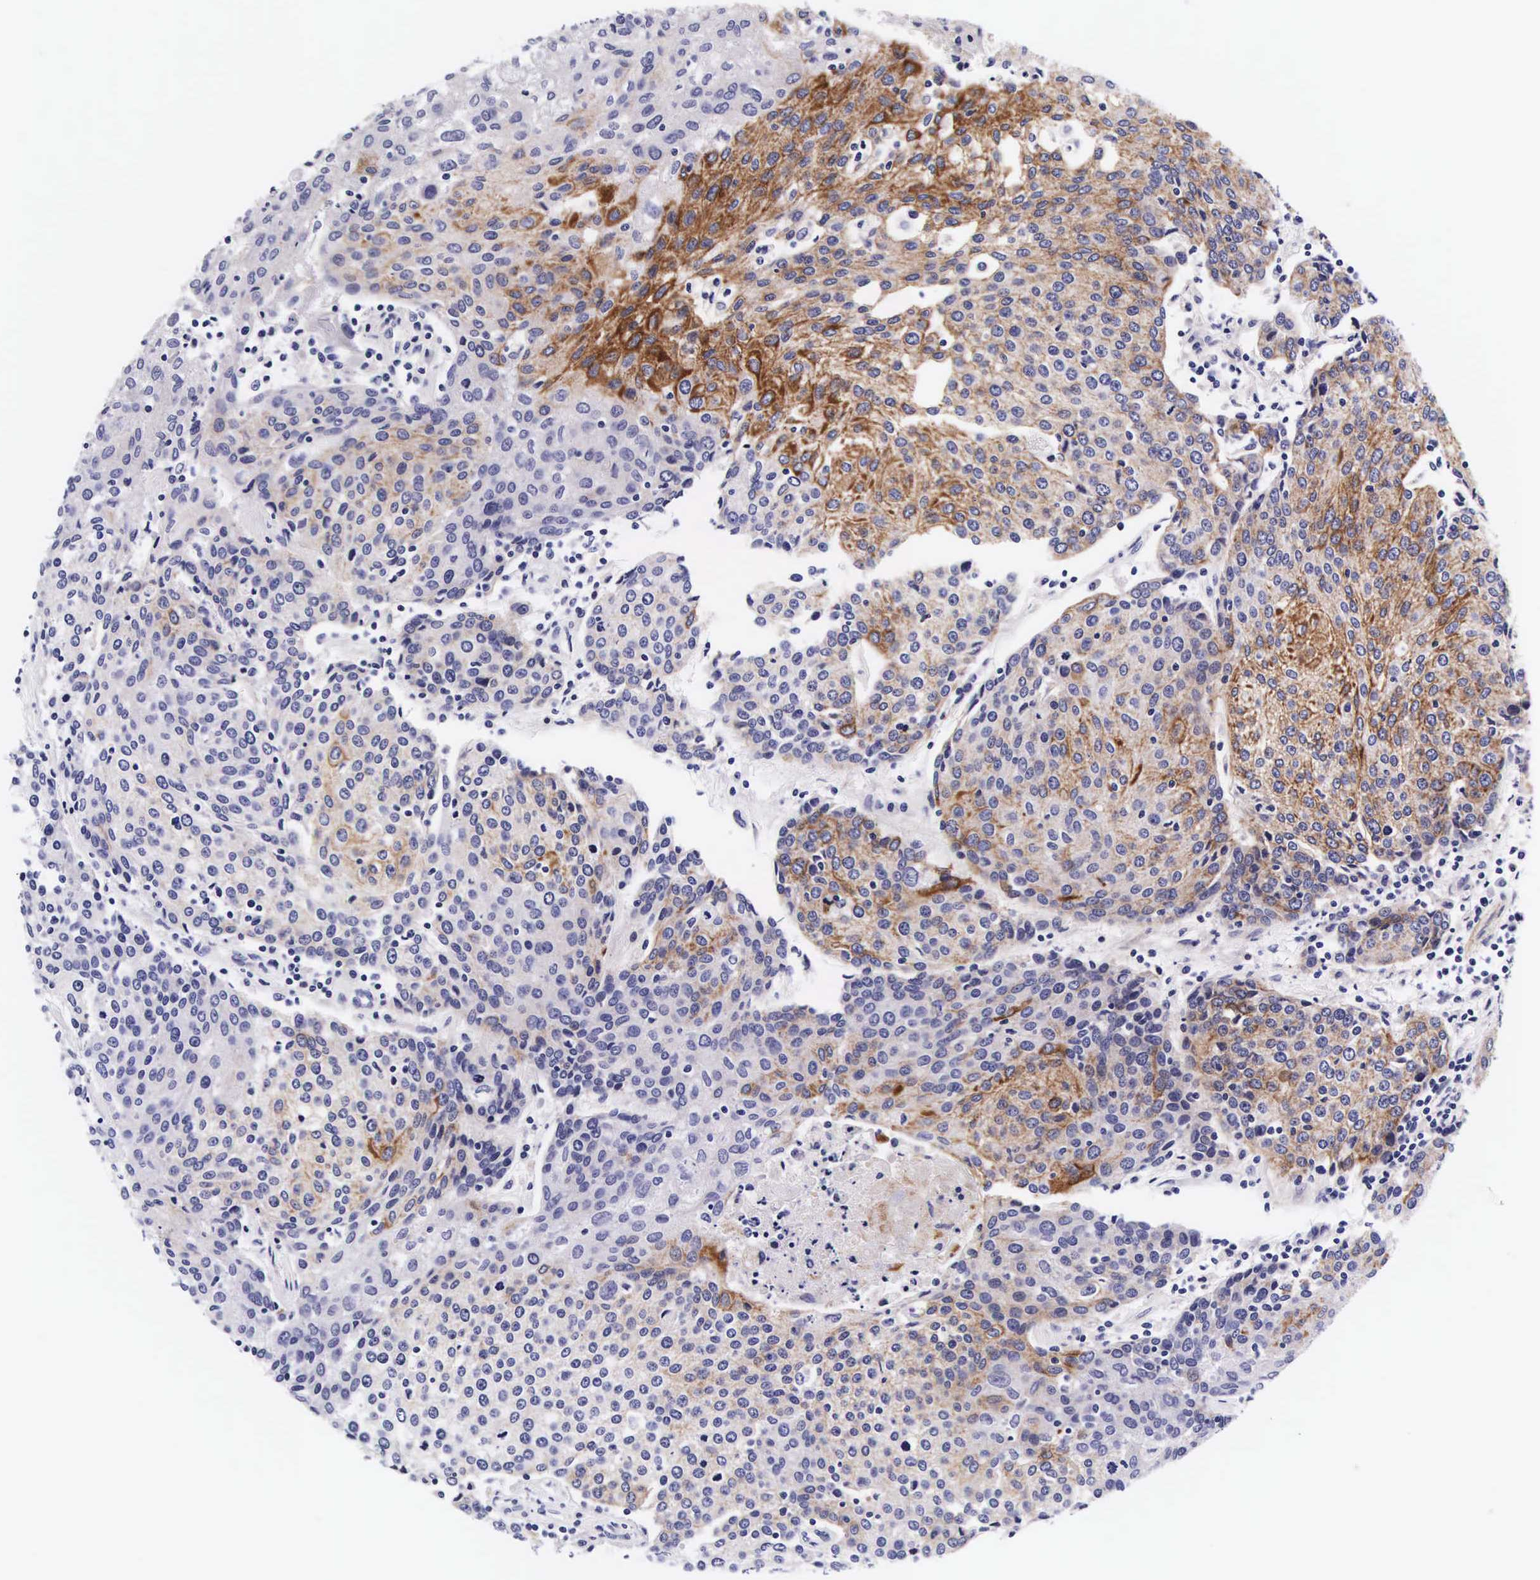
{"staining": {"intensity": "weak", "quantity": "<25%", "location": "cytoplasmic/membranous"}, "tissue": "urothelial cancer", "cell_type": "Tumor cells", "image_type": "cancer", "snomed": [{"axis": "morphology", "description": "Urothelial carcinoma, High grade"}, {"axis": "topography", "description": "Urinary bladder"}], "caption": "Urothelial cancer stained for a protein using immunohistochemistry (IHC) exhibits no staining tumor cells.", "gene": "UPRT", "patient": {"sex": "female", "age": 85}}